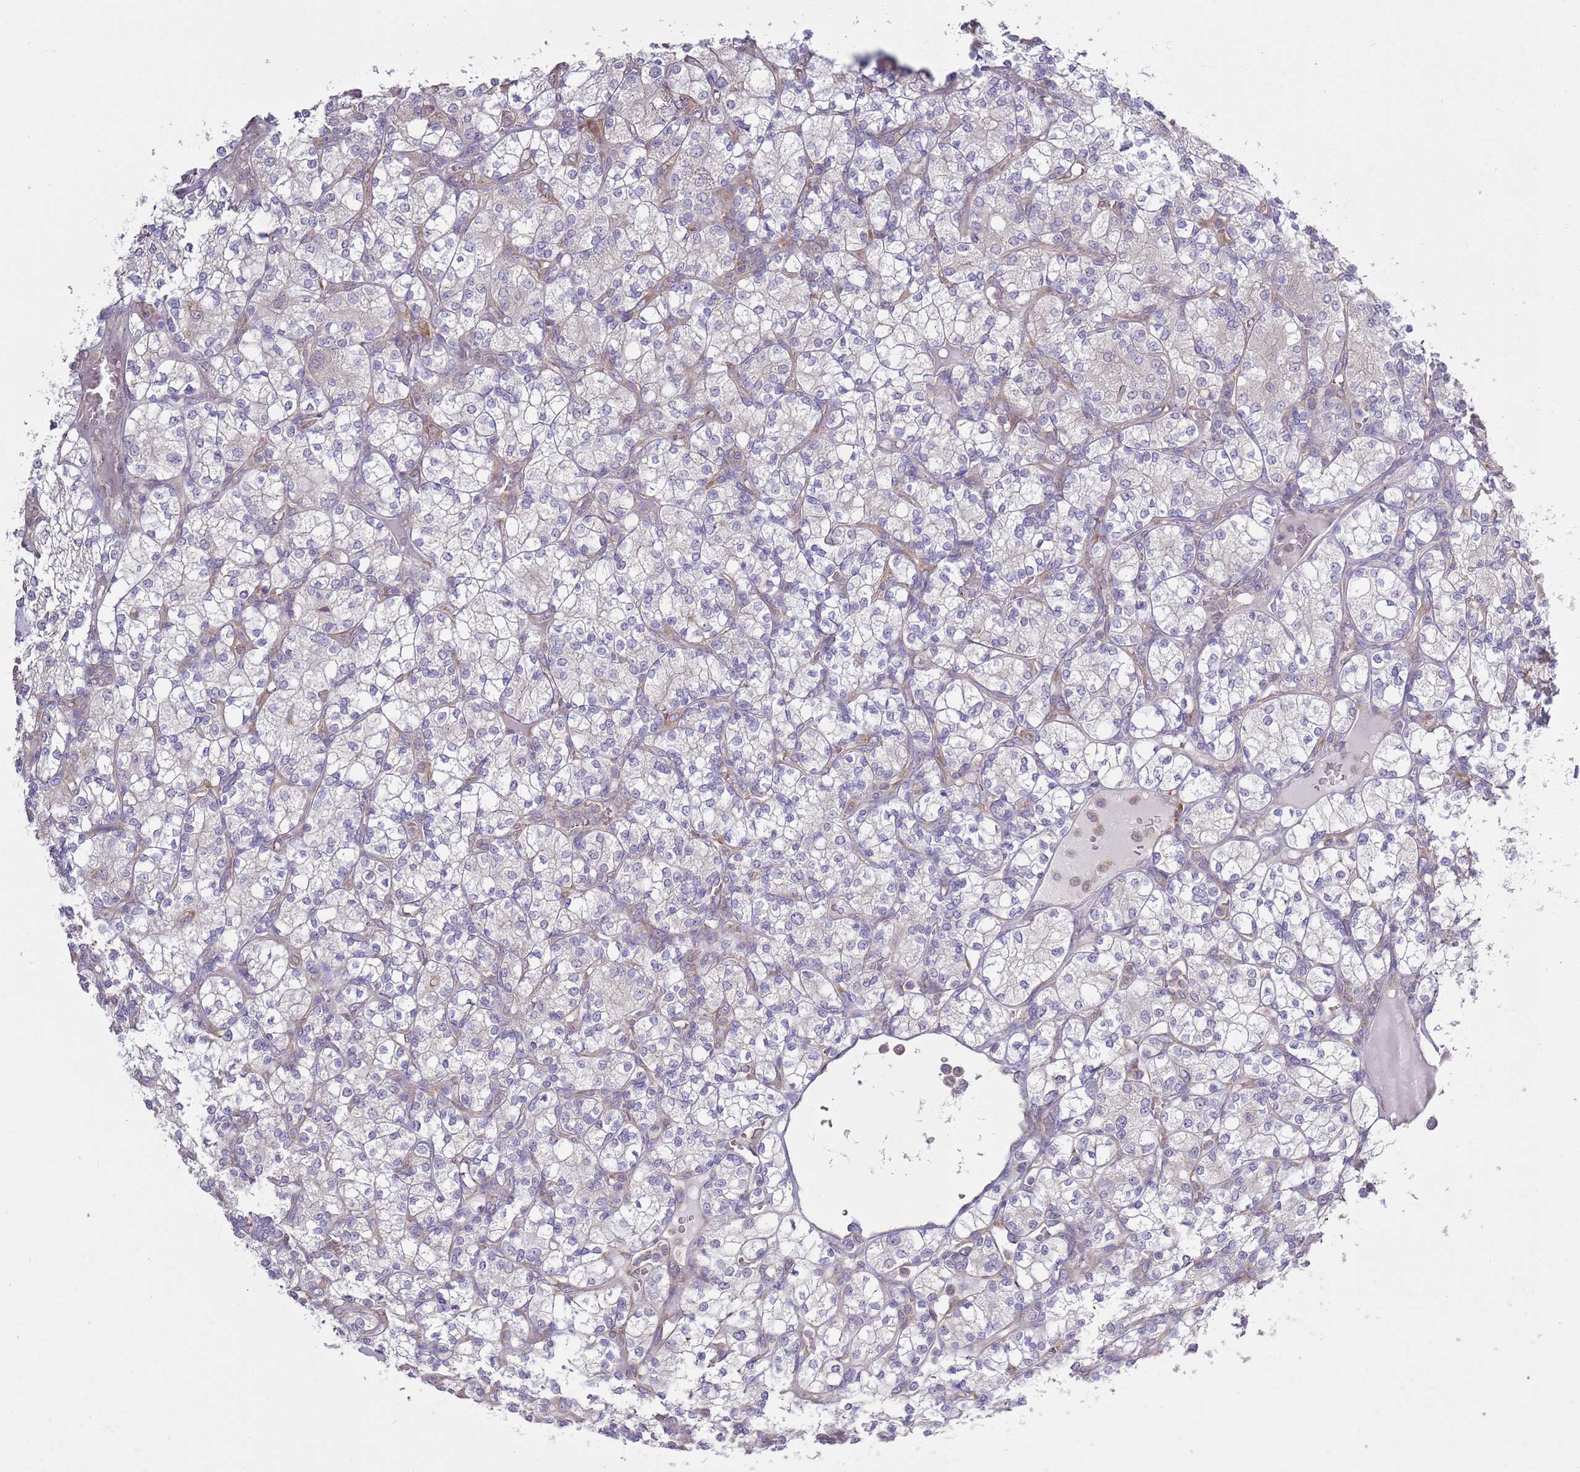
{"staining": {"intensity": "negative", "quantity": "none", "location": "none"}, "tissue": "renal cancer", "cell_type": "Tumor cells", "image_type": "cancer", "snomed": [{"axis": "morphology", "description": "Adenocarcinoma, NOS"}, {"axis": "topography", "description": "Kidney"}], "caption": "A micrograph of human renal cancer is negative for staining in tumor cells.", "gene": "RPL17-C18orf32", "patient": {"sex": "male", "age": 77}}